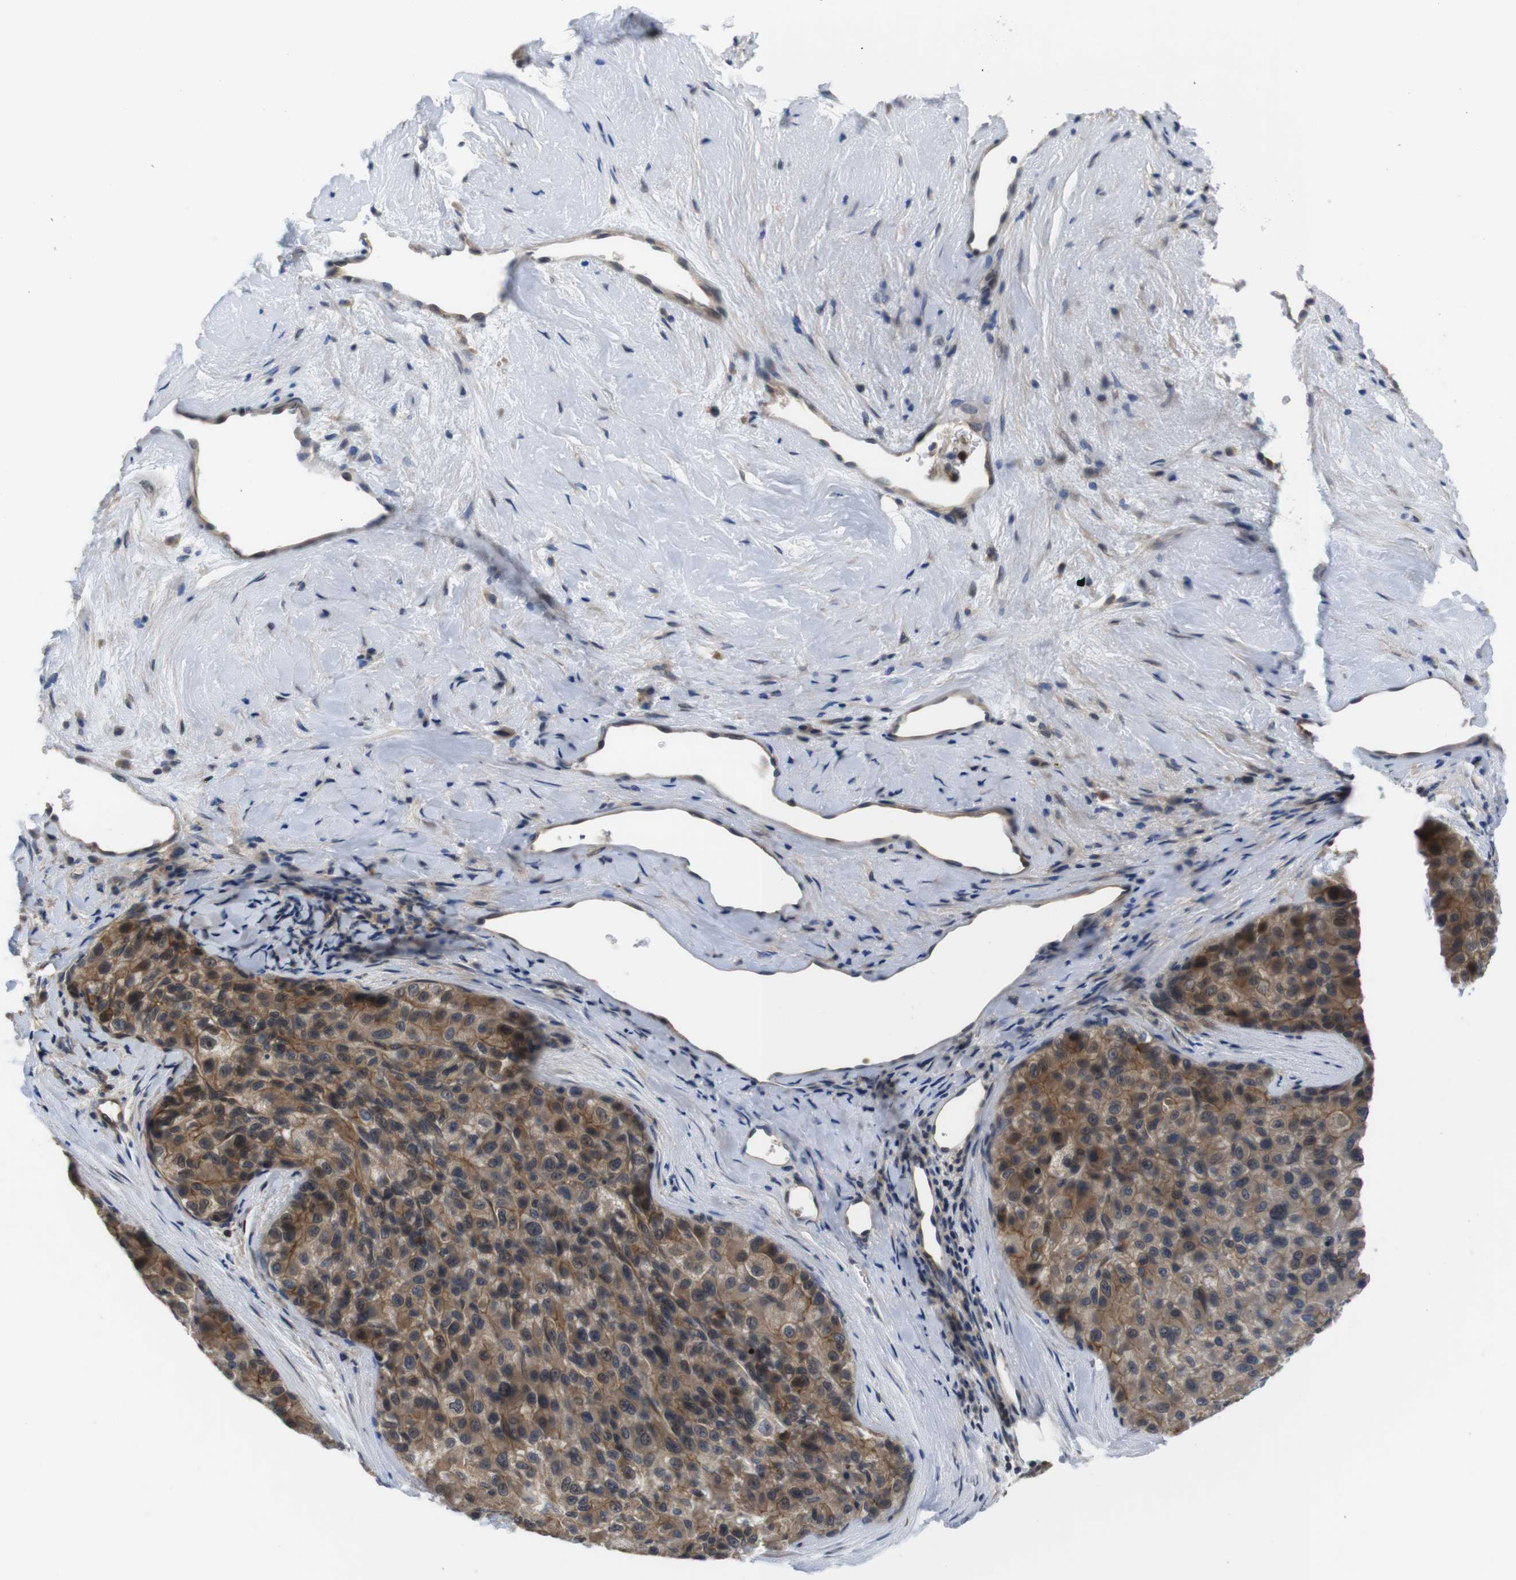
{"staining": {"intensity": "moderate", "quantity": "25%-75%", "location": "cytoplasmic/membranous"}, "tissue": "liver cancer", "cell_type": "Tumor cells", "image_type": "cancer", "snomed": [{"axis": "morphology", "description": "Carcinoma, Hepatocellular, NOS"}, {"axis": "topography", "description": "Liver"}], "caption": "Protein staining exhibits moderate cytoplasmic/membranous staining in approximately 25%-75% of tumor cells in liver hepatocellular carcinoma. The staining was performed using DAB (3,3'-diaminobenzidine), with brown indicating positive protein expression. Nuclei are stained blue with hematoxylin.", "gene": "FADD", "patient": {"sex": "male", "age": 80}}